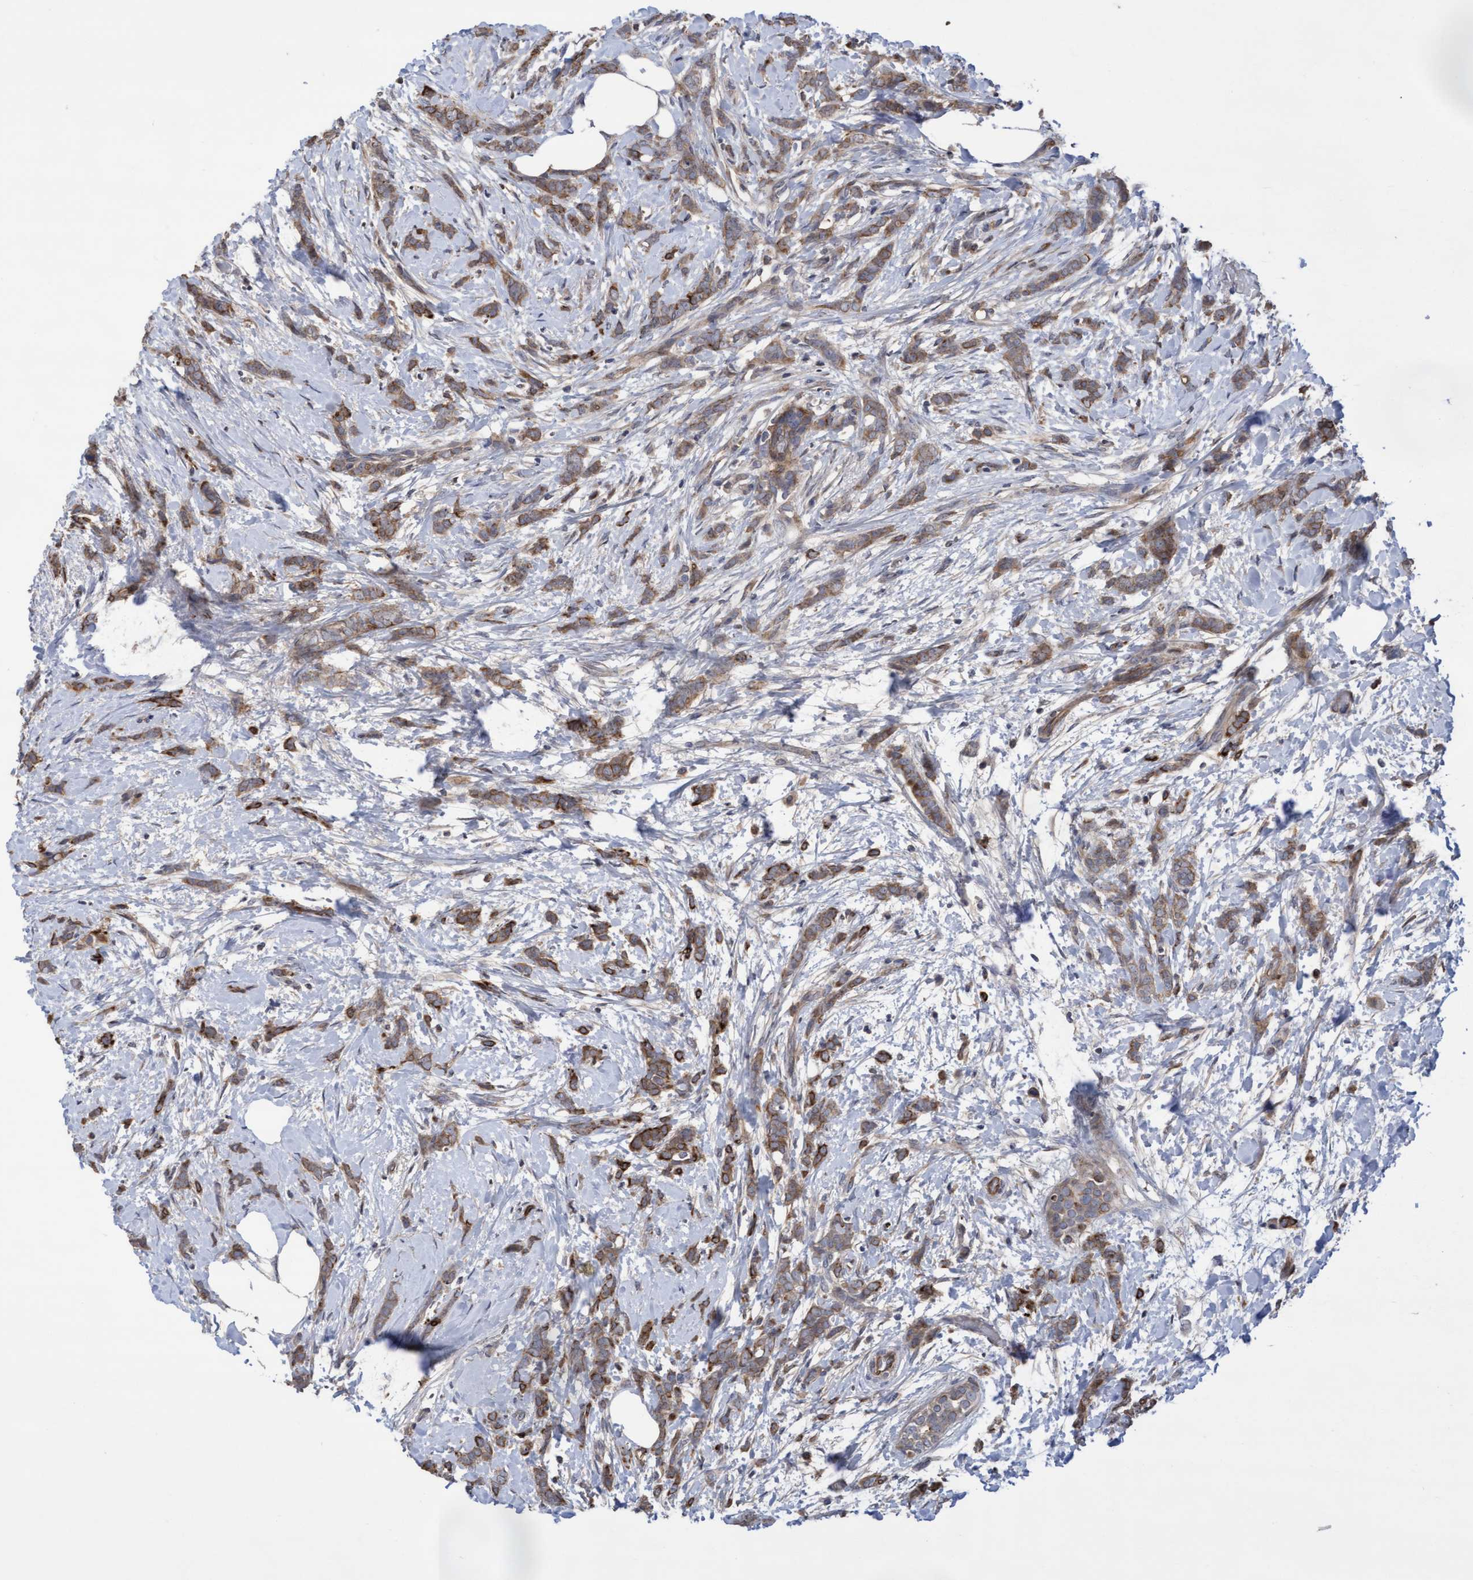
{"staining": {"intensity": "moderate", "quantity": ">75%", "location": "cytoplasmic/membranous"}, "tissue": "breast cancer", "cell_type": "Tumor cells", "image_type": "cancer", "snomed": [{"axis": "morphology", "description": "Lobular carcinoma, in situ"}, {"axis": "morphology", "description": "Lobular carcinoma"}, {"axis": "topography", "description": "Breast"}], "caption": "The immunohistochemical stain highlights moderate cytoplasmic/membranous expression in tumor cells of breast cancer (lobular carcinoma in situ) tissue.", "gene": "COBL", "patient": {"sex": "female", "age": 41}}